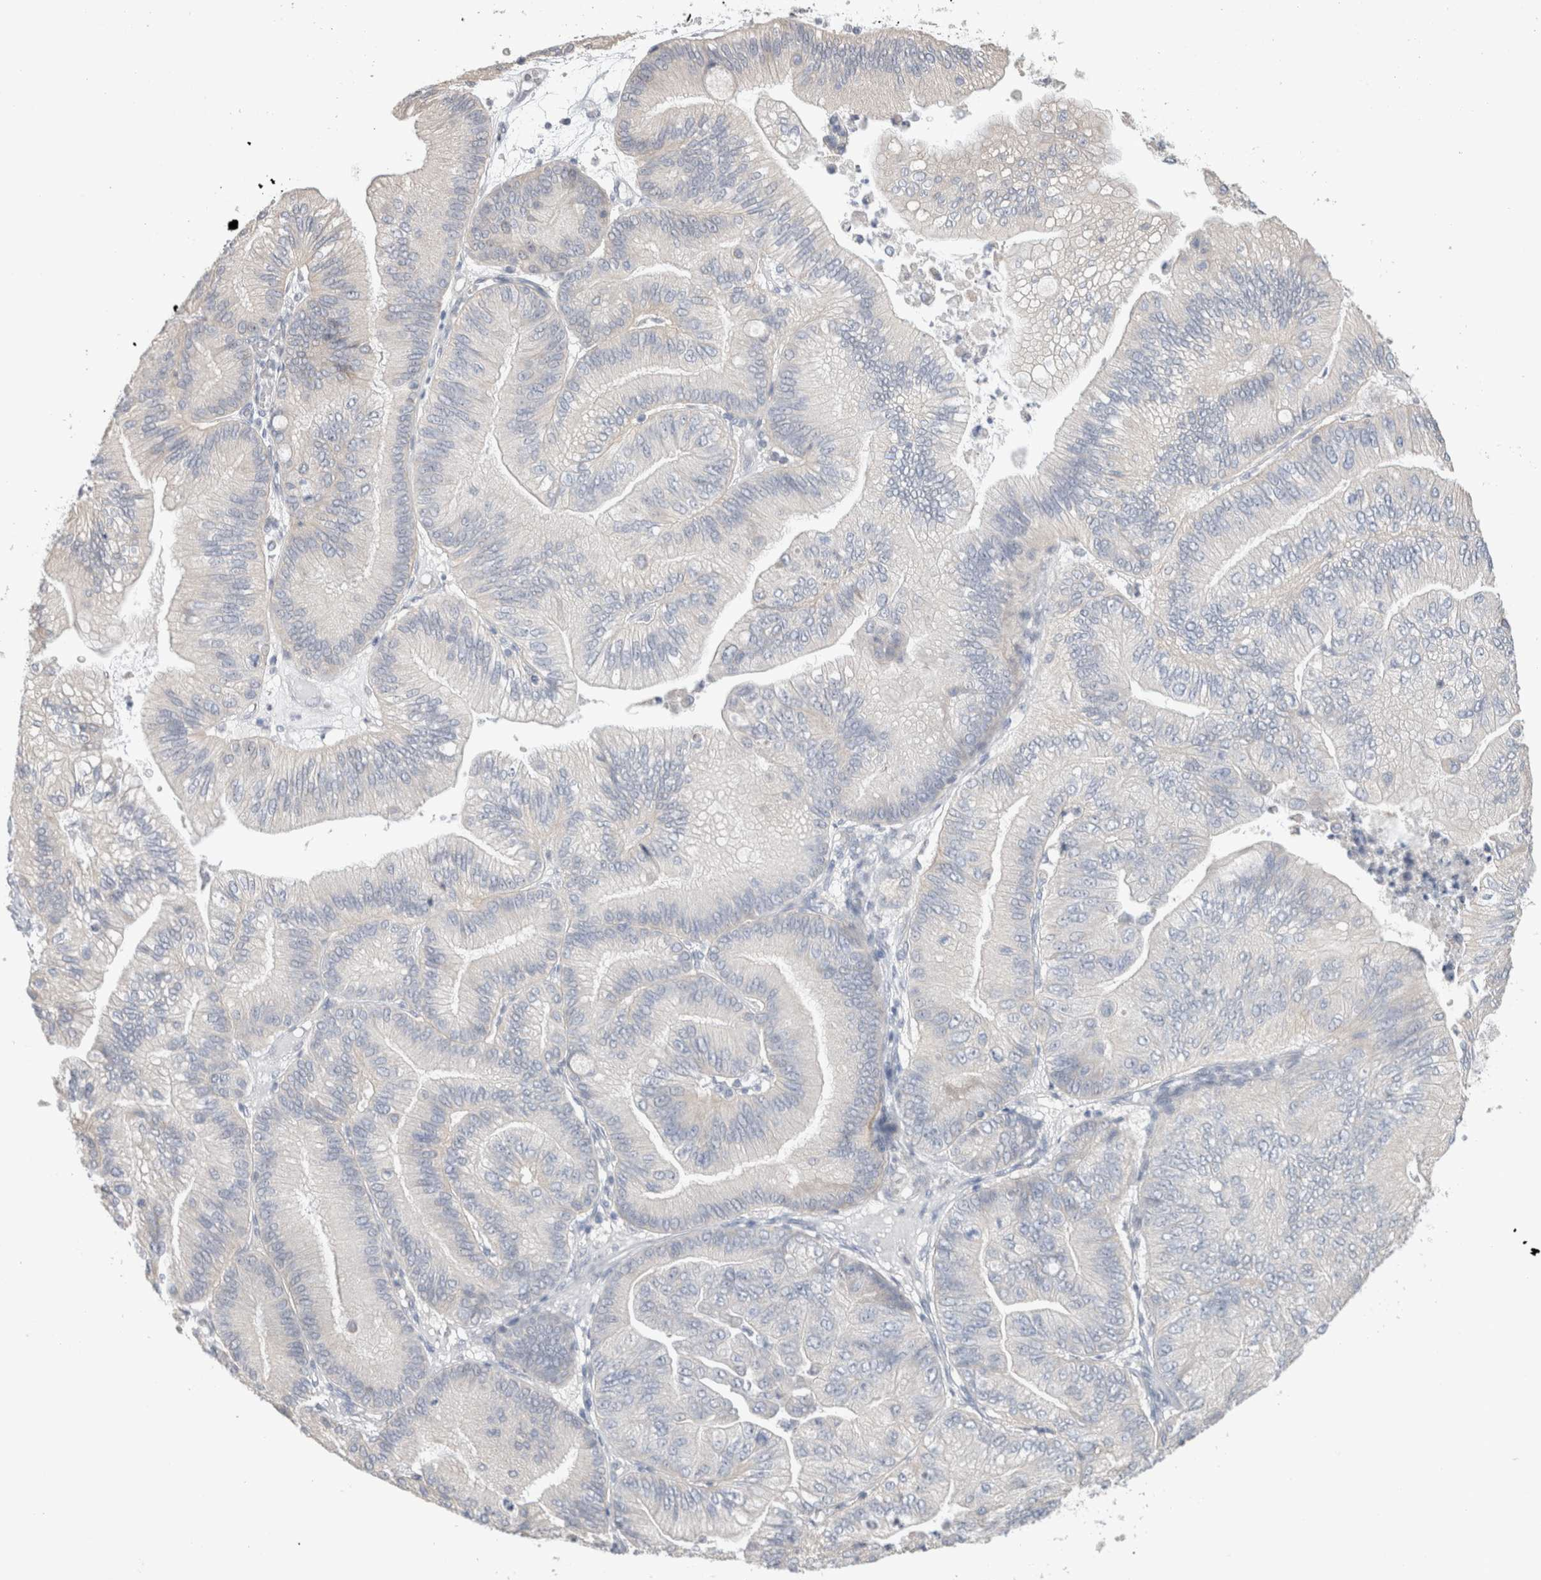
{"staining": {"intensity": "negative", "quantity": "none", "location": "none"}, "tissue": "ovarian cancer", "cell_type": "Tumor cells", "image_type": "cancer", "snomed": [{"axis": "morphology", "description": "Cystadenocarcinoma, mucinous, NOS"}, {"axis": "topography", "description": "Ovary"}], "caption": "Tumor cells are negative for protein expression in human ovarian cancer (mucinous cystadenocarcinoma). (Immunohistochemistry (ihc), brightfield microscopy, high magnification).", "gene": "DMD", "patient": {"sex": "female", "age": 61}}